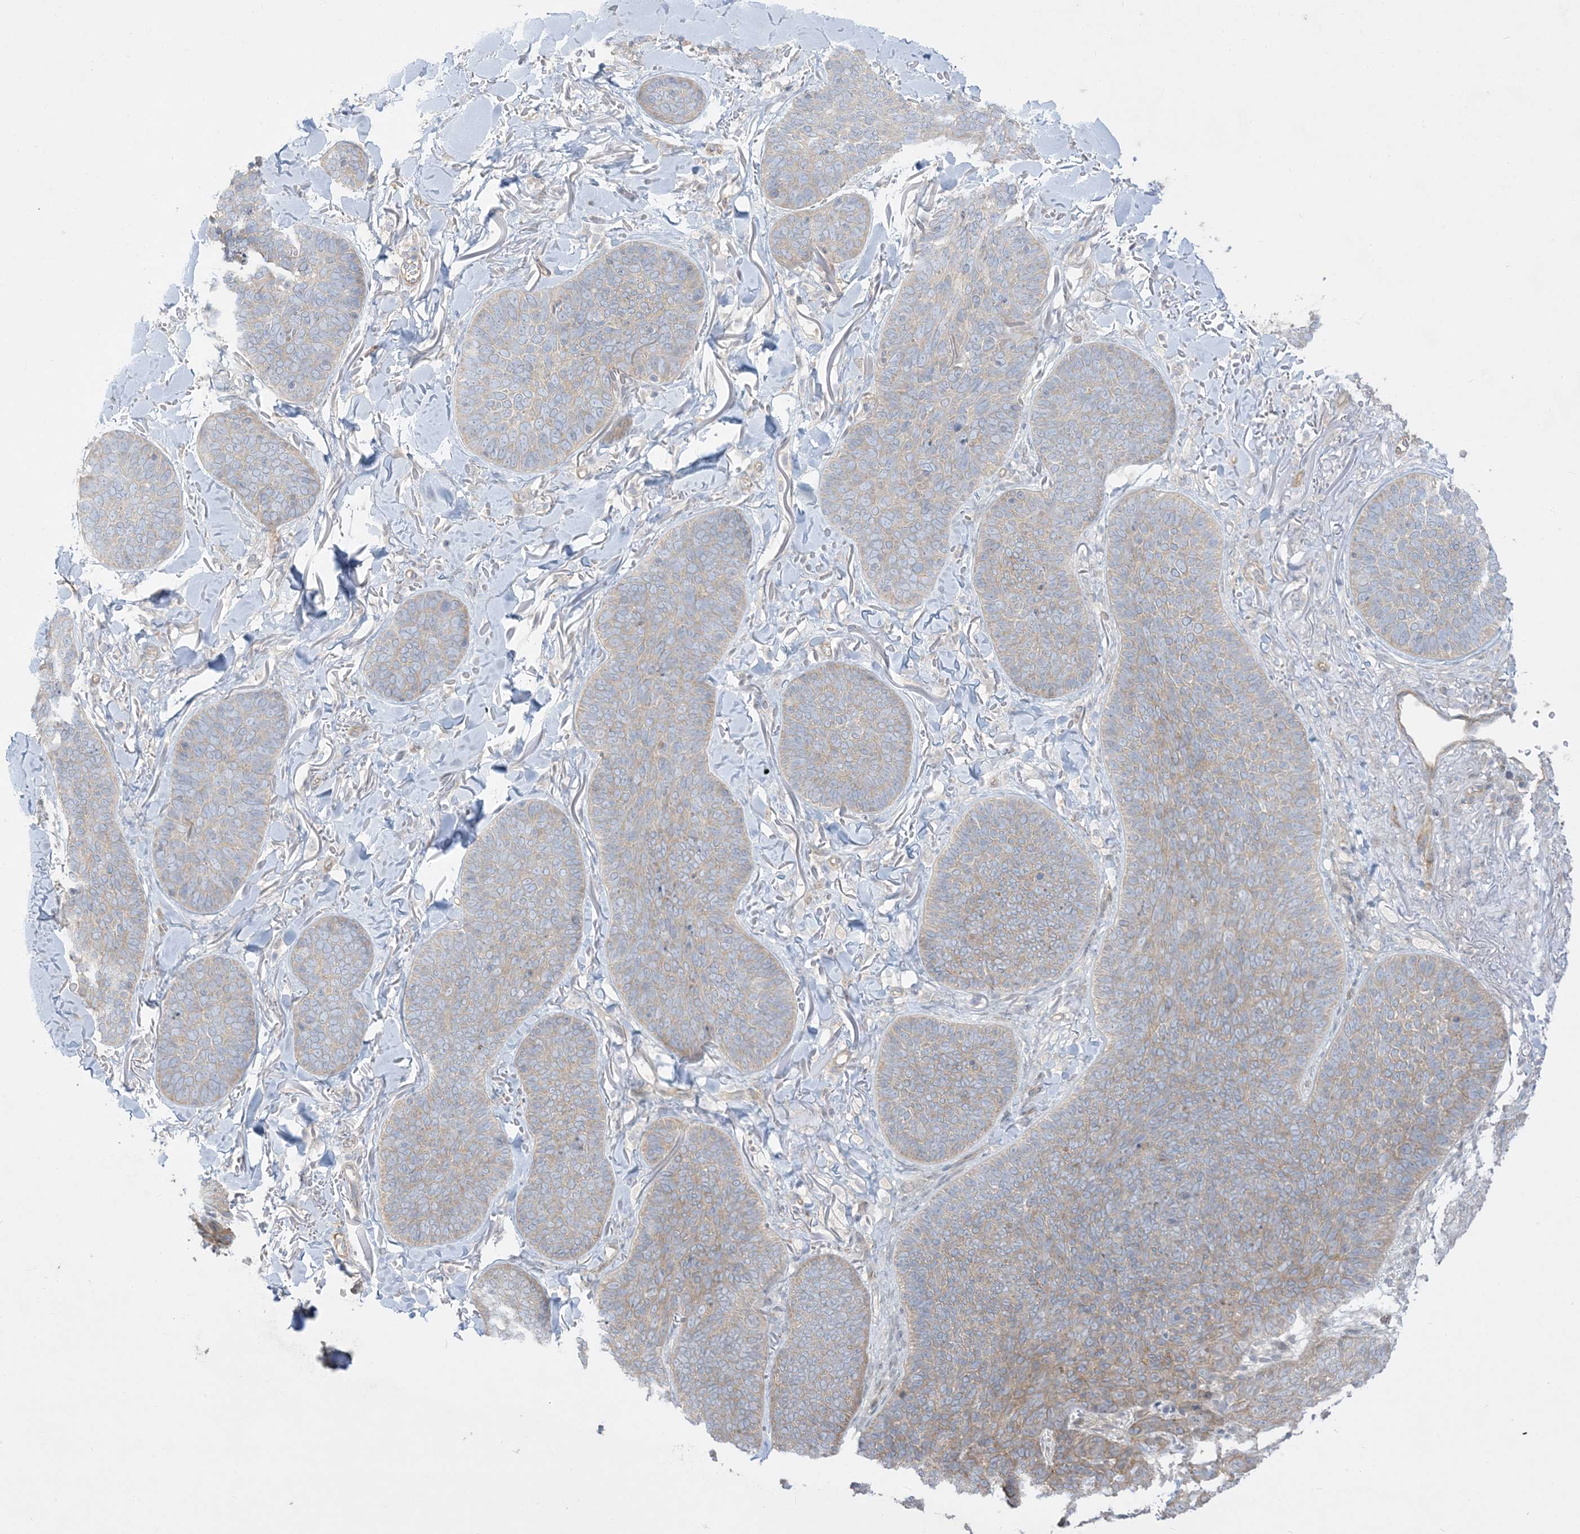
{"staining": {"intensity": "weak", "quantity": ">75%", "location": "cytoplasmic/membranous"}, "tissue": "skin cancer", "cell_type": "Tumor cells", "image_type": "cancer", "snomed": [{"axis": "morphology", "description": "Basal cell carcinoma"}, {"axis": "topography", "description": "Skin"}], "caption": "The photomicrograph exhibits a brown stain indicating the presence of a protein in the cytoplasmic/membranous of tumor cells in skin cancer.", "gene": "ARHGEF9", "patient": {"sex": "male", "age": 85}}